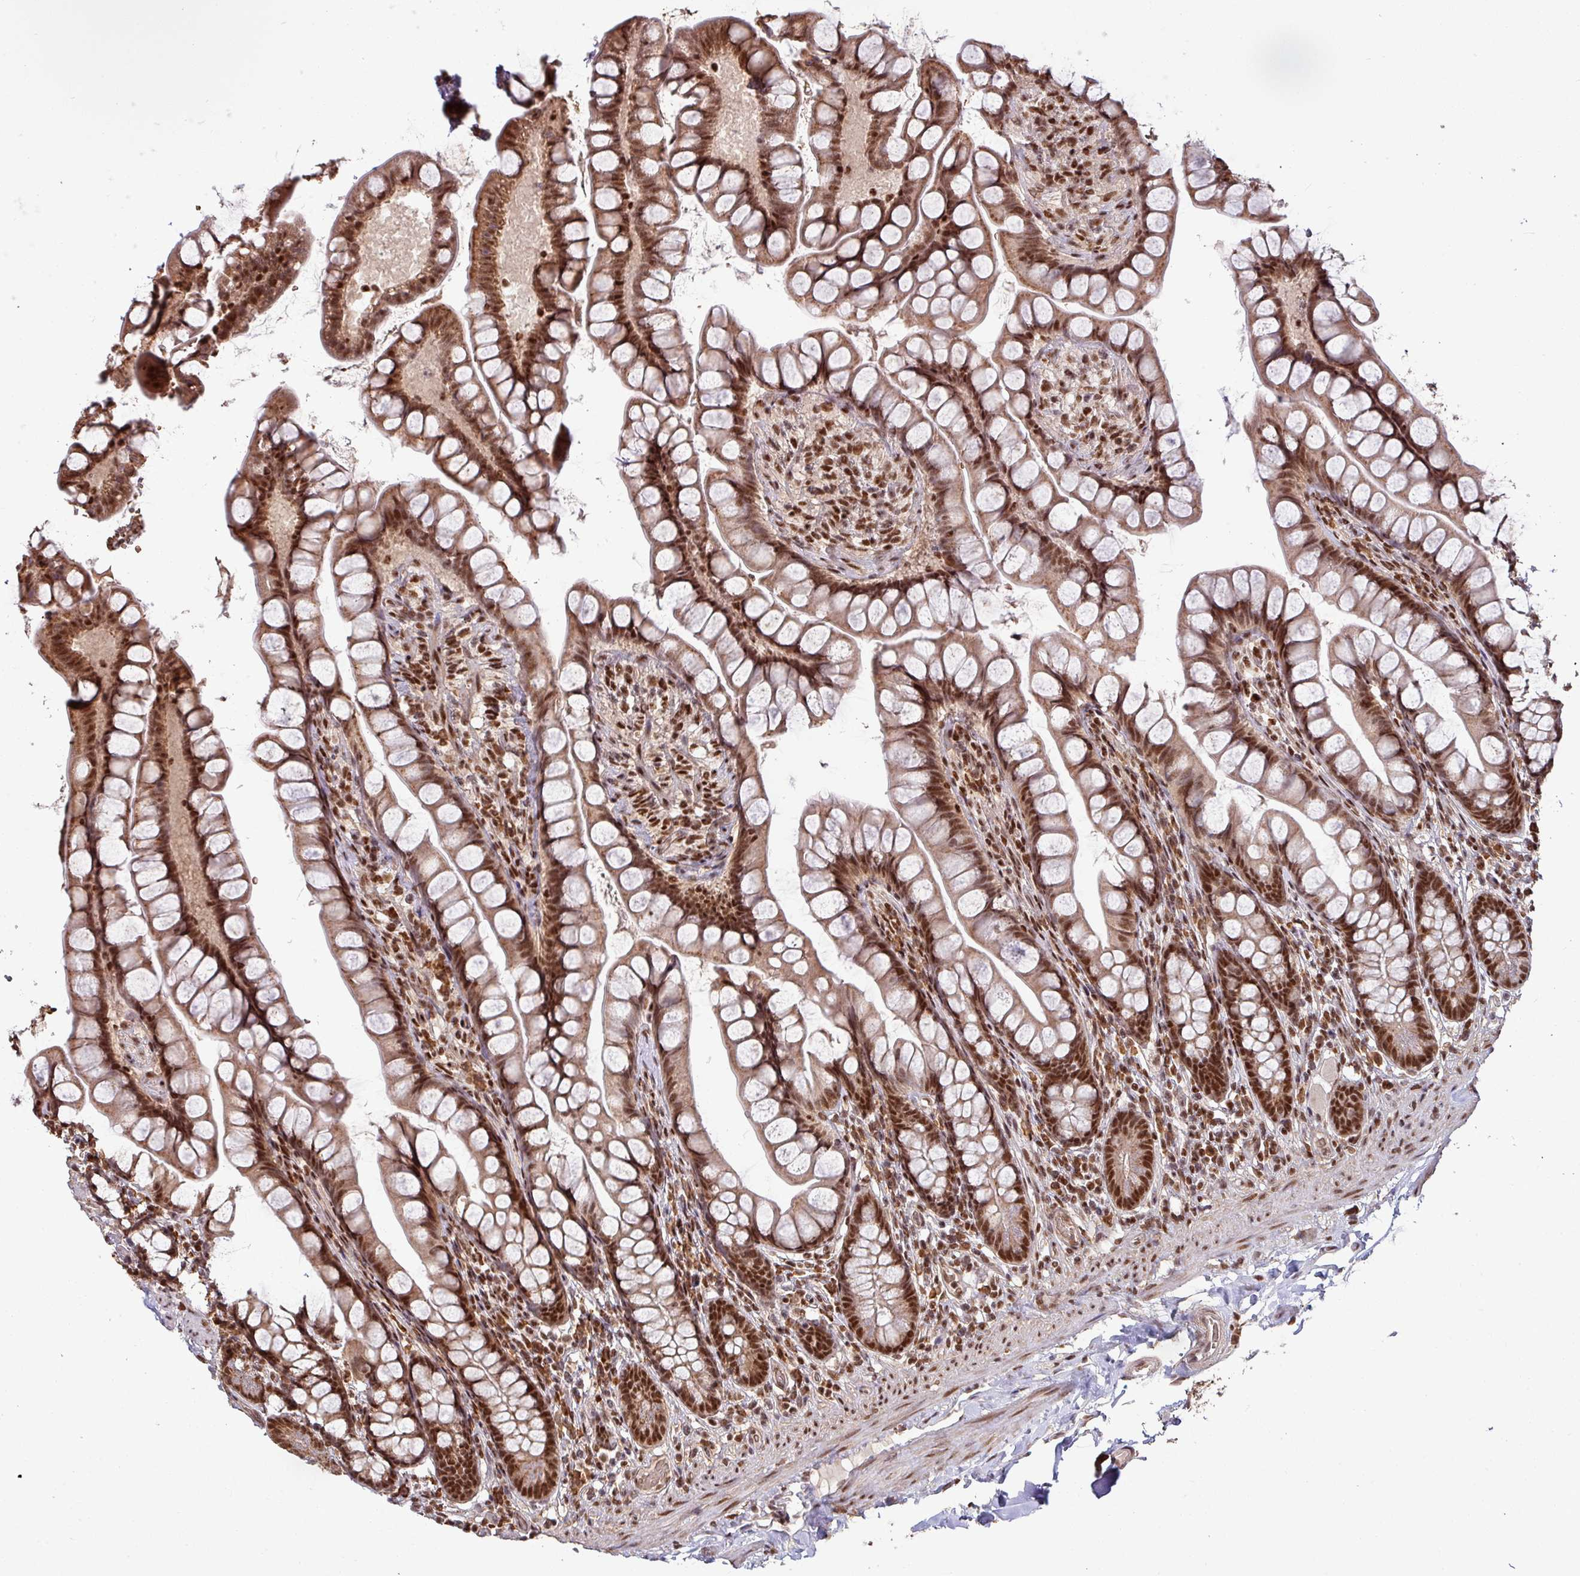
{"staining": {"intensity": "strong", "quantity": ">75%", "location": "cytoplasmic/membranous,nuclear"}, "tissue": "small intestine", "cell_type": "Glandular cells", "image_type": "normal", "snomed": [{"axis": "morphology", "description": "Normal tissue, NOS"}, {"axis": "topography", "description": "Small intestine"}], "caption": "A photomicrograph showing strong cytoplasmic/membranous,nuclear expression in about >75% of glandular cells in unremarkable small intestine, as visualized by brown immunohistochemical staining.", "gene": "PHF23", "patient": {"sex": "male", "age": 70}}